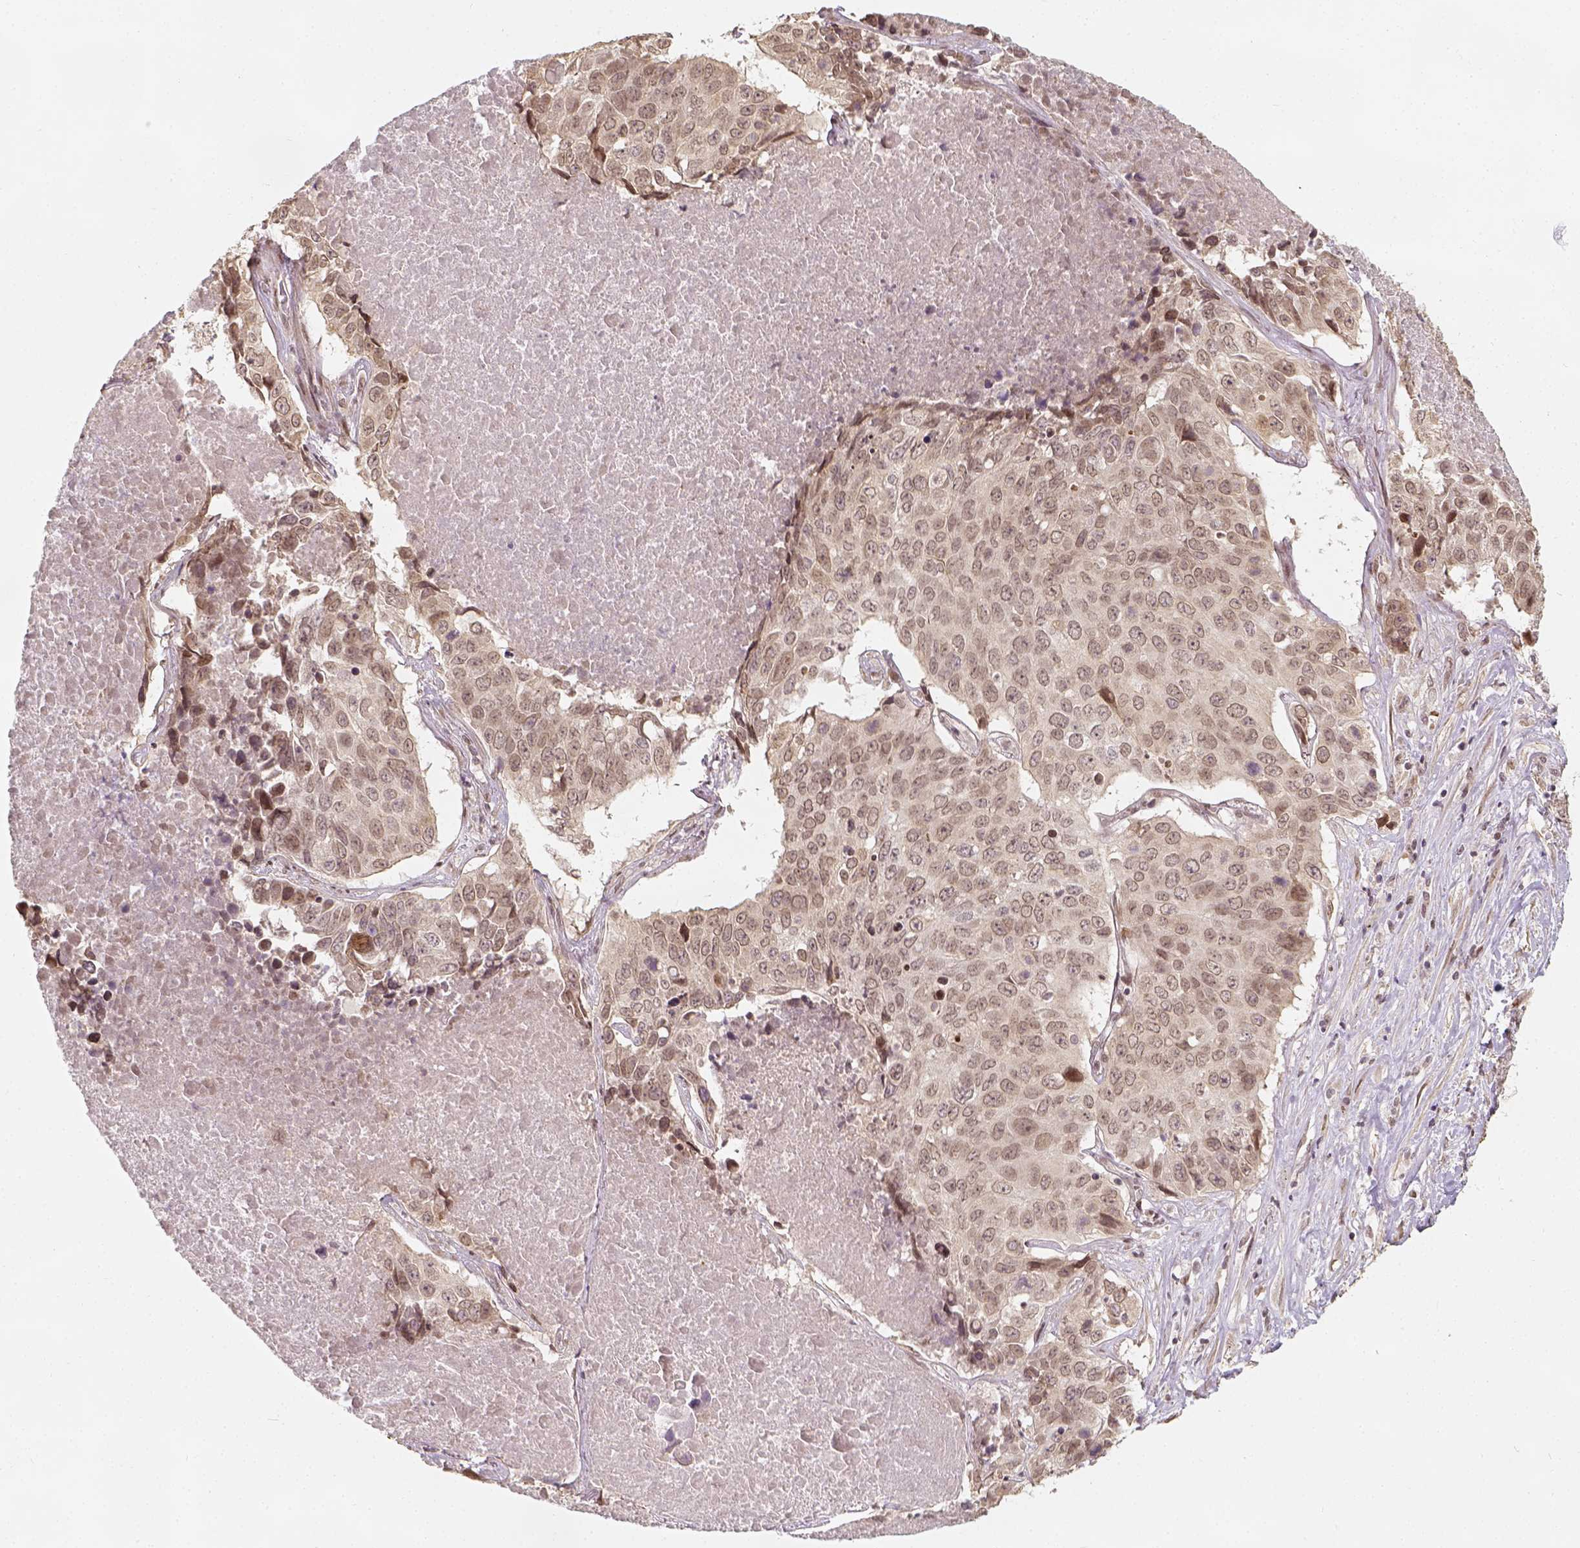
{"staining": {"intensity": "weak", "quantity": ">75%", "location": "nuclear"}, "tissue": "lung cancer", "cell_type": "Tumor cells", "image_type": "cancer", "snomed": [{"axis": "morphology", "description": "Normal tissue, NOS"}, {"axis": "morphology", "description": "Squamous cell carcinoma, NOS"}, {"axis": "topography", "description": "Bronchus"}, {"axis": "topography", "description": "Lung"}], "caption": "Protein staining reveals weak nuclear staining in about >75% of tumor cells in lung squamous cell carcinoma. The protein is stained brown, and the nuclei are stained in blue (DAB IHC with brightfield microscopy, high magnification).", "gene": "ZMAT3", "patient": {"sex": "male", "age": 64}}